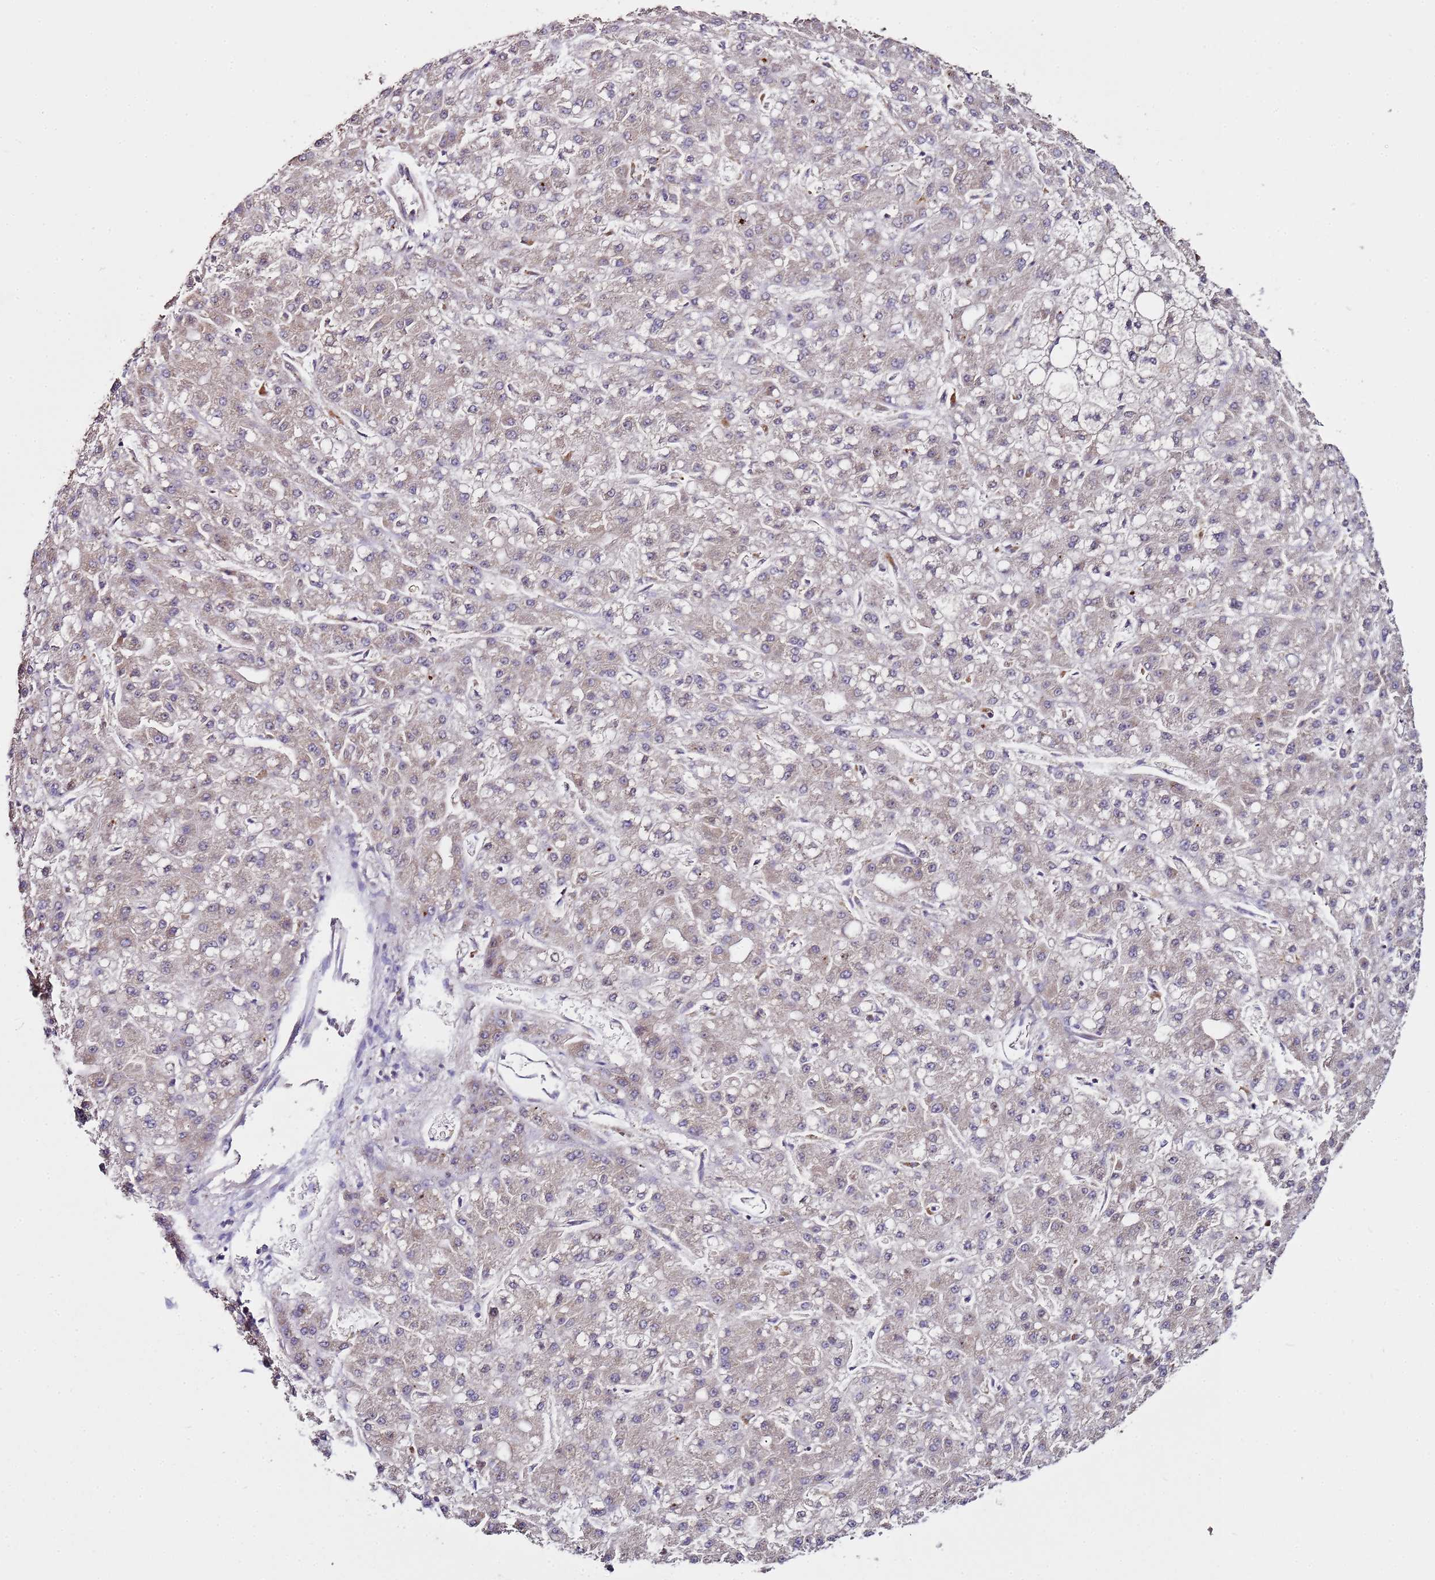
{"staining": {"intensity": "negative", "quantity": "none", "location": "none"}, "tissue": "liver cancer", "cell_type": "Tumor cells", "image_type": "cancer", "snomed": [{"axis": "morphology", "description": "Carcinoma, Hepatocellular, NOS"}, {"axis": "topography", "description": "Liver"}], "caption": "This is a histopathology image of immunohistochemistry staining of liver cancer (hepatocellular carcinoma), which shows no positivity in tumor cells.", "gene": "MRPL49", "patient": {"sex": "male", "age": 67}}